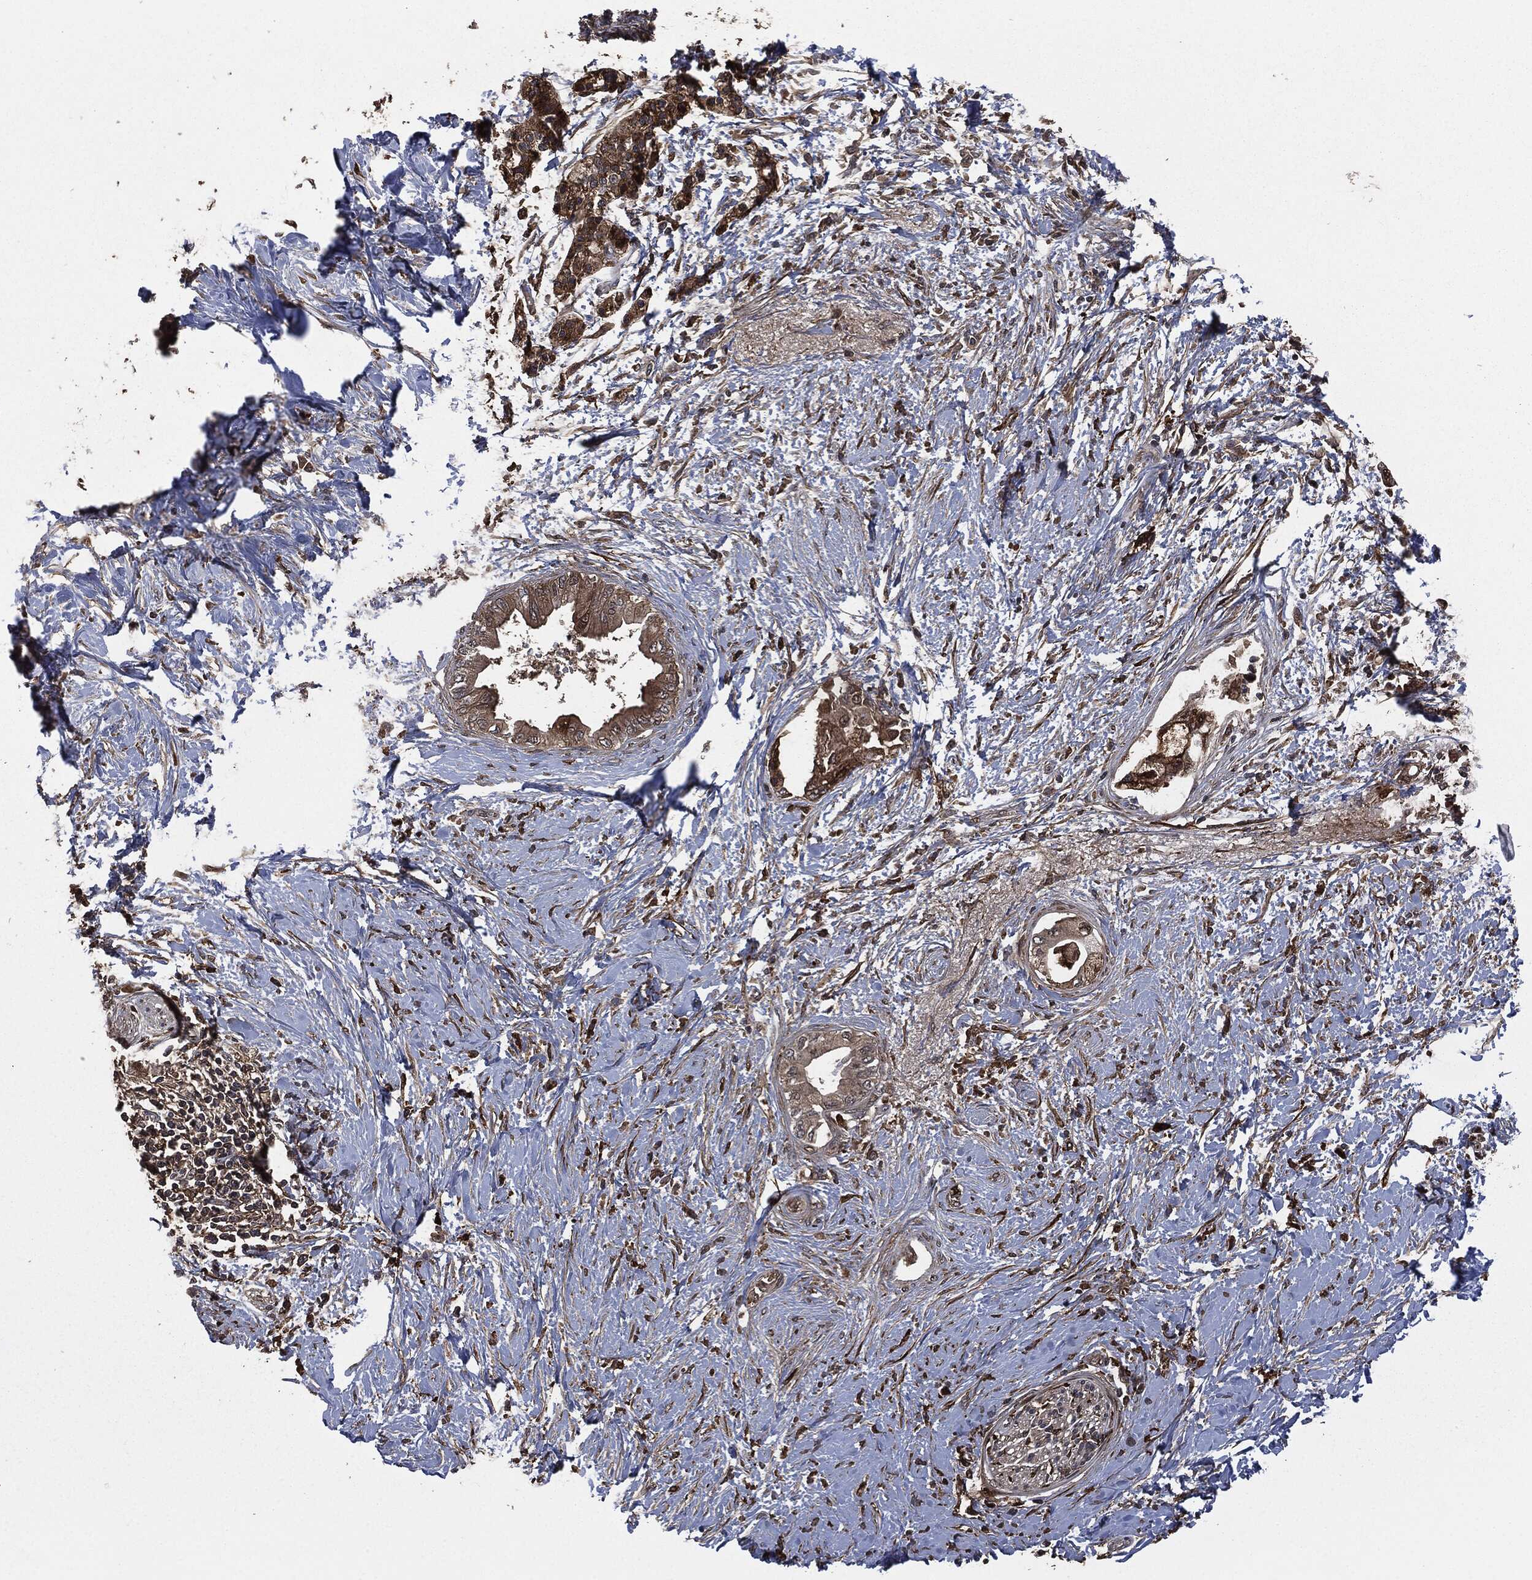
{"staining": {"intensity": "moderate", "quantity": "25%-75%", "location": "cytoplasmic/membranous"}, "tissue": "pancreatic cancer", "cell_type": "Tumor cells", "image_type": "cancer", "snomed": [{"axis": "morphology", "description": "Normal tissue, NOS"}, {"axis": "morphology", "description": "Adenocarcinoma, NOS"}, {"axis": "topography", "description": "Pancreas"}, {"axis": "topography", "description": "Duodenum"}], "caption": "Pancreatic cancer (adenocarcinoma) stained with a brown dye reveals moderate cytoplasmic/membranous positive expression in about 25%-75% of tumor cells.", "gene": "CRABP2", "patient": {"sex": "female", "age": 60}}